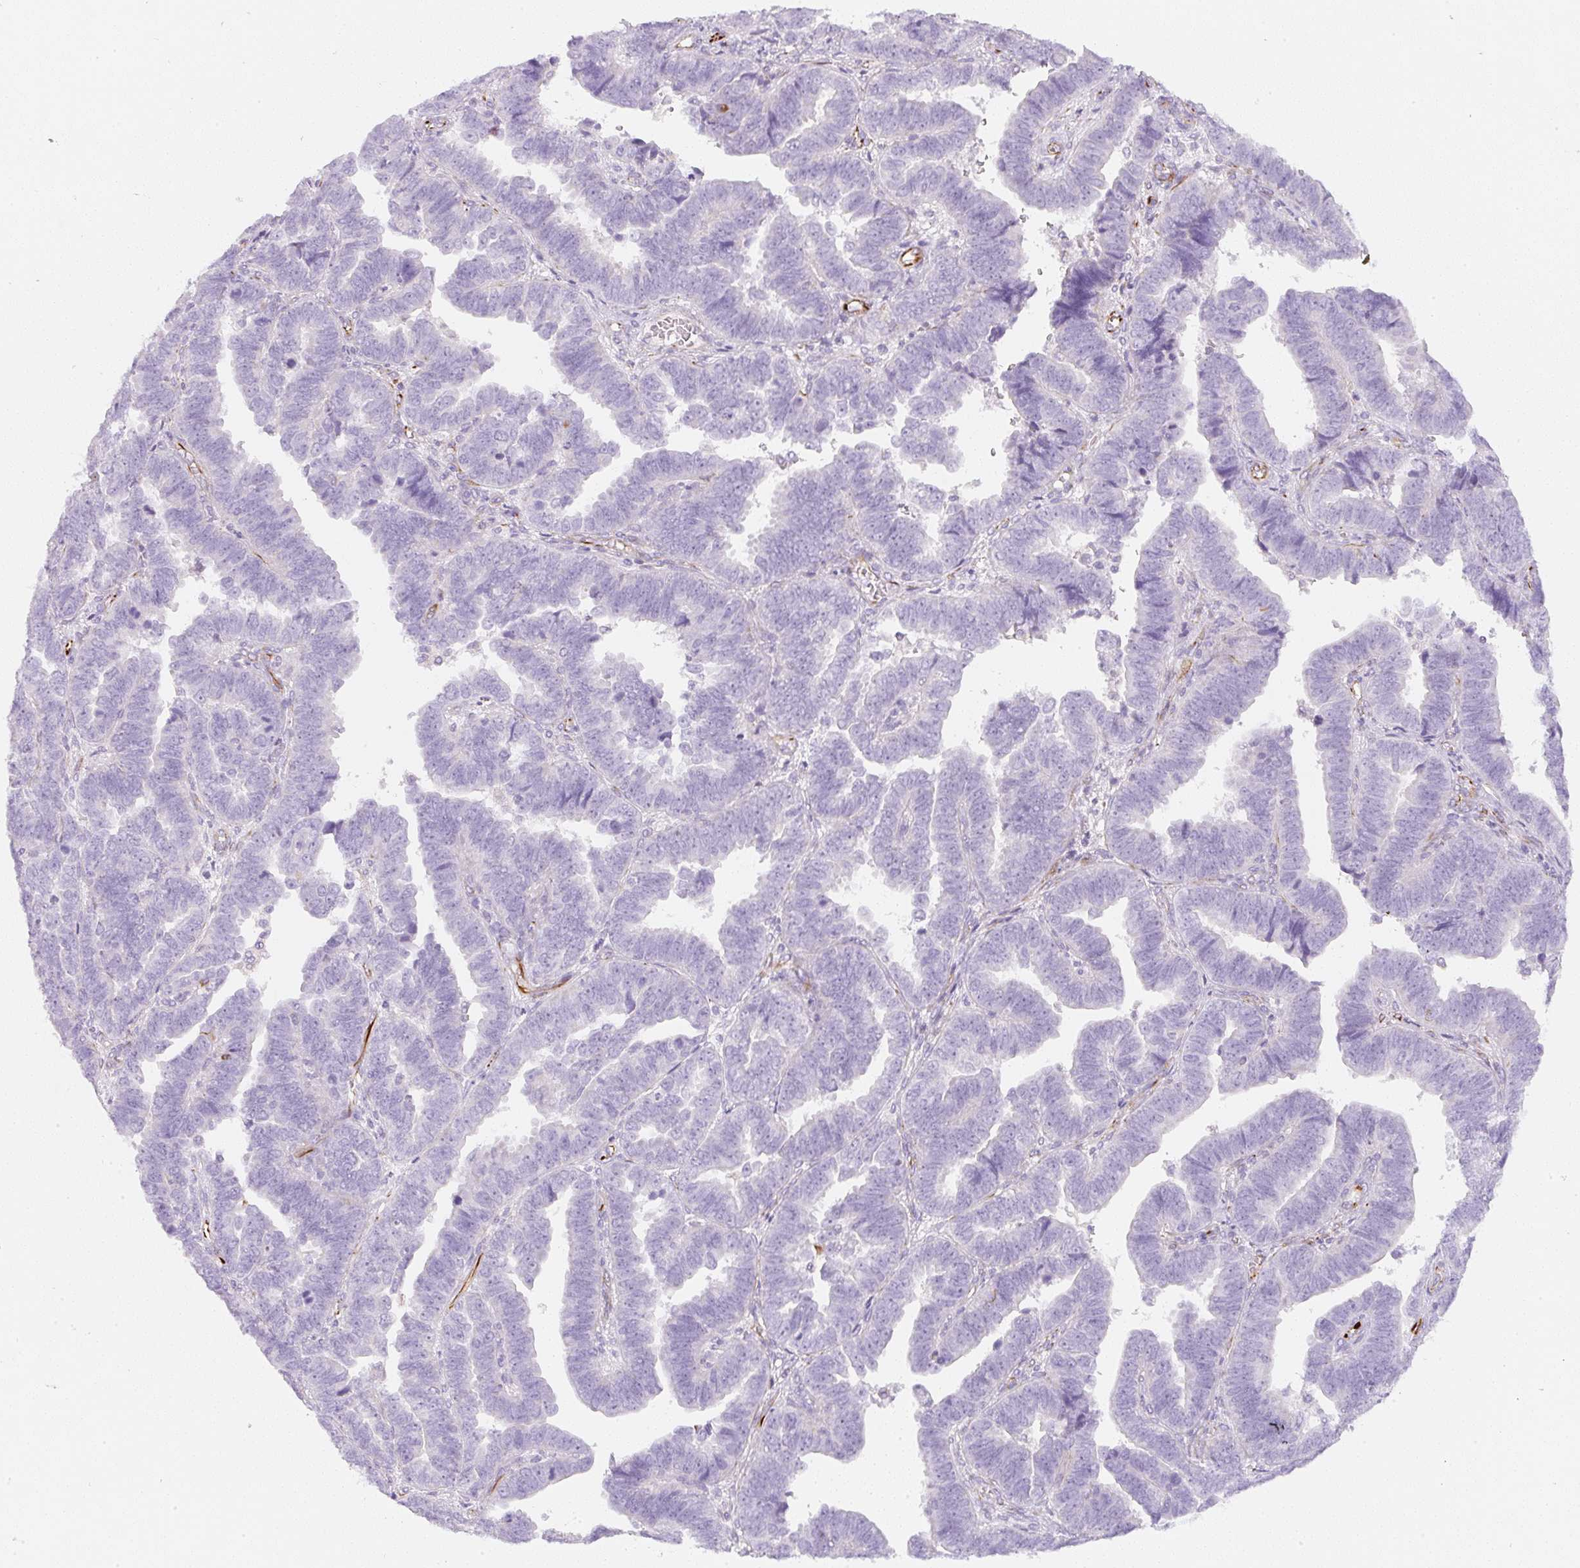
{"staining": {"intensity": "negative", "quantity": "none", "location": "none"}, "tissue": "endometrial cancer", "cell_type": "Tumor cells", "image_type": "cancer", "snomed": [{"axis": "morphology", "description": "Adenocarcinoma, NOS"}, {"axis": "topography", "description": "Endometrium"}], "caption": "The histopathology image exhibits no significant expression in tumor cells of endometrial cancer.", "gene": "ZNF689", "patient": {"sex": "female", "age": 75}}